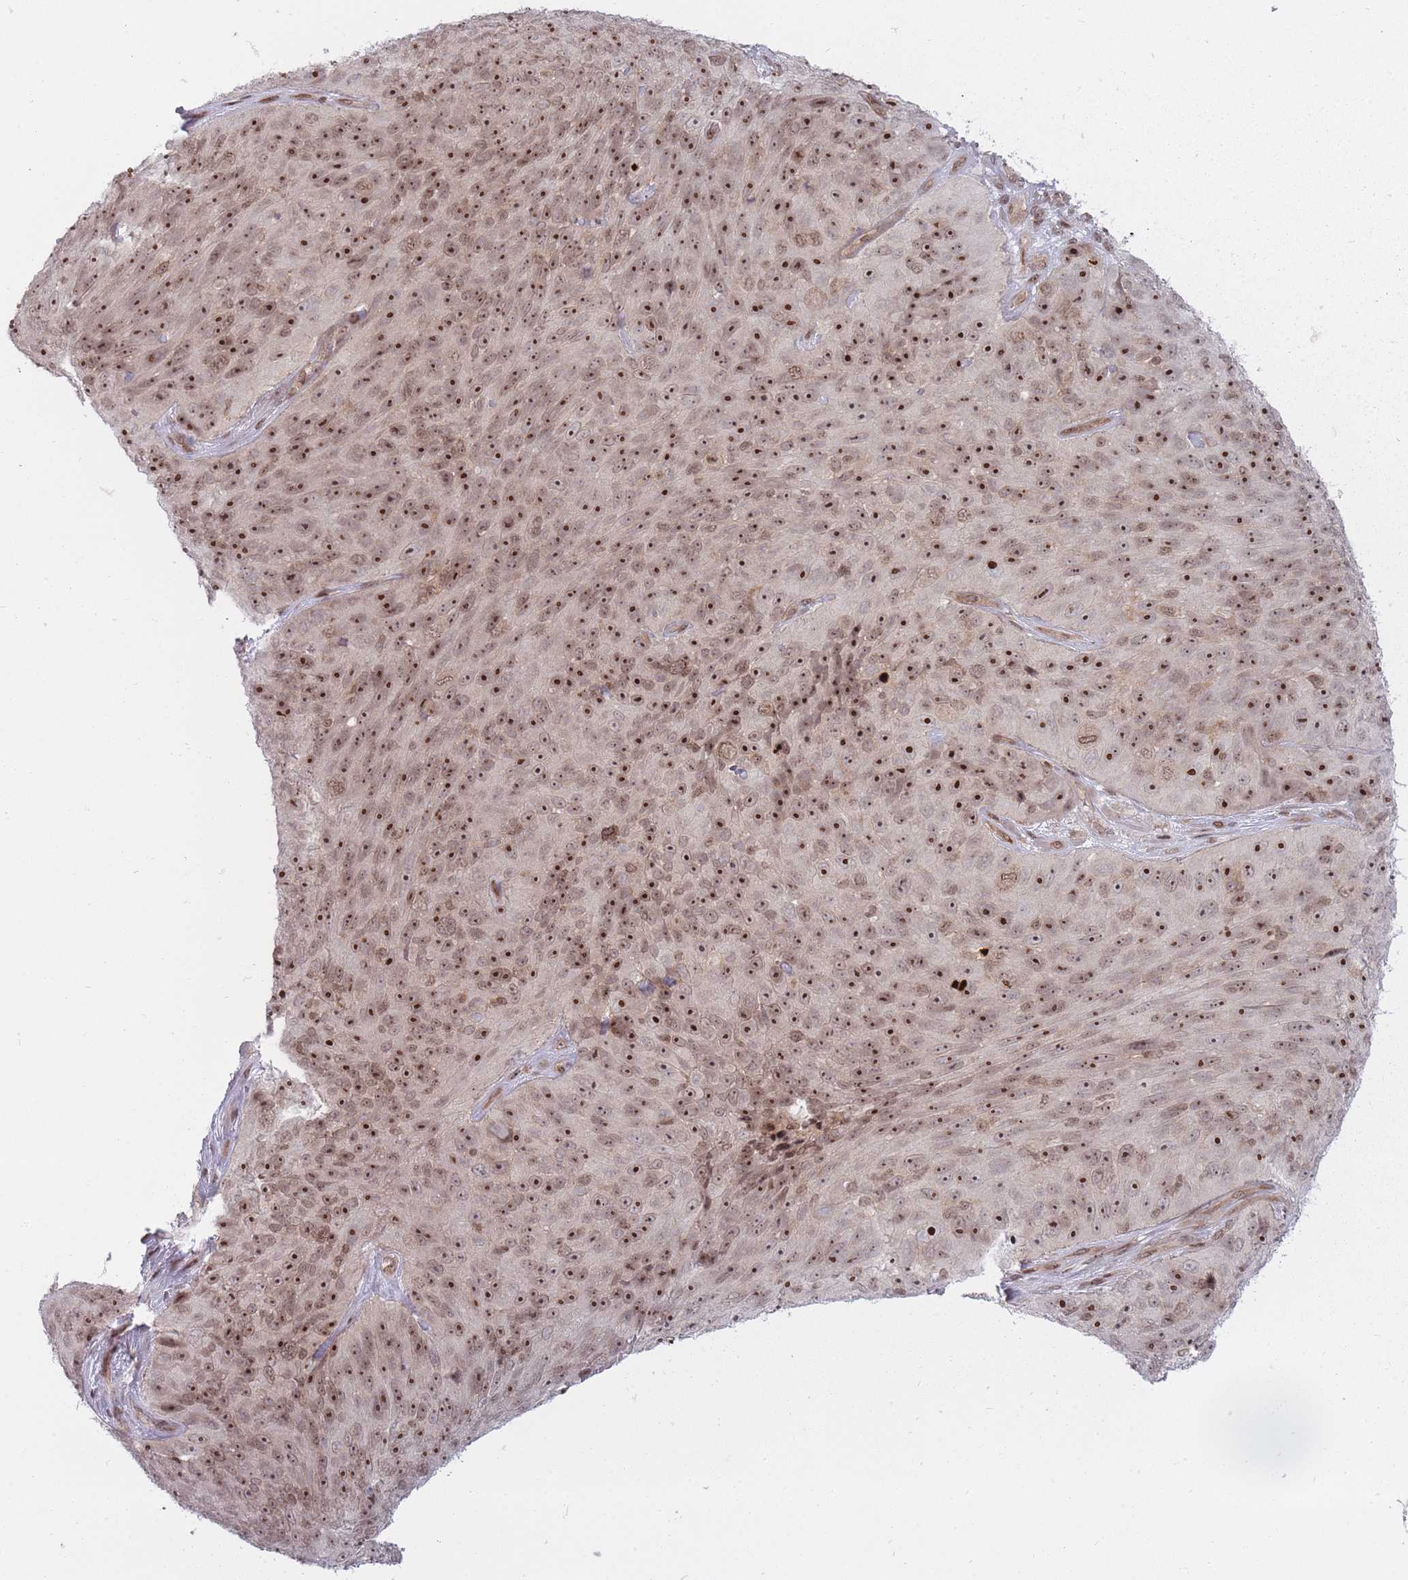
{"staining": {"intensity": "strong", "quantity": ">75%", "location": "nuclear"}, "tissue": "skin cancer", "cell_type": "Tumor cells", "image_type": "cancer", "snomed": [{"axis": "morphology", "description": "Squamous cell carcinoma, NOS"}, {"axis": "topography", "description": "Skin"}], "caption": "Brown immunohistochemical staining in human skin cancer displays strong nuclear positivity in about >75% of tumor cells. (IHC, brightfield microscopy, high magnification).", "gene": "TMC6", "patient": {"sex": "female", "age": 87}}